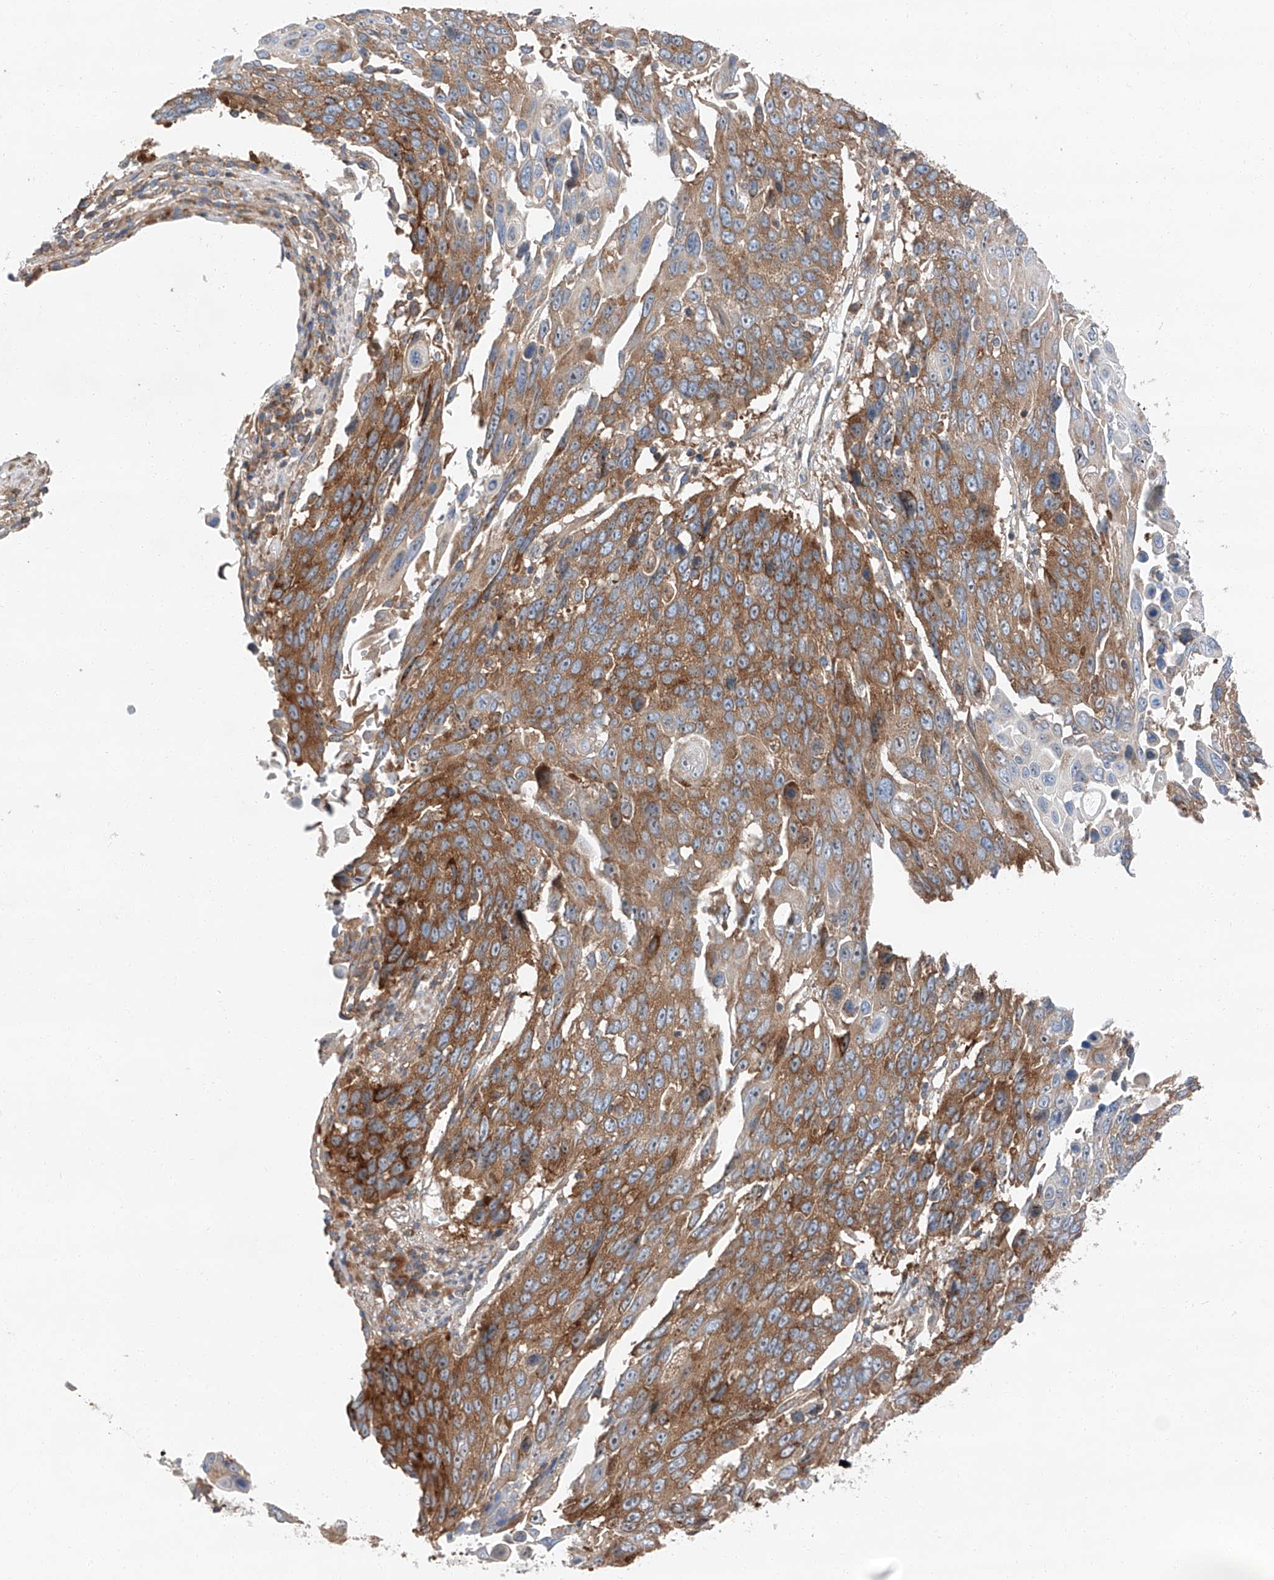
{"staining": {"intensity": "strong", "quantity": ">75%", "location": "cytoplasmic/membranous"}, "tissue": "lung cancer", "cell_type": "Tumor cells", "image_type": "cancer", "snomed": [{"axis": "morphology", "description": "Squamous cell carcinoma, NOS"}, {"axis": "topography", "description": "Lung"}], "caption": "Human lung squamous cell carcinoma stained for a protein (brown) exhibits strong cytoplasmic/membranous positive positivity in approximately >75% of tumor cells.", "gene": "ZC3H15", "patient": {"sex": "male", "age": 66}}